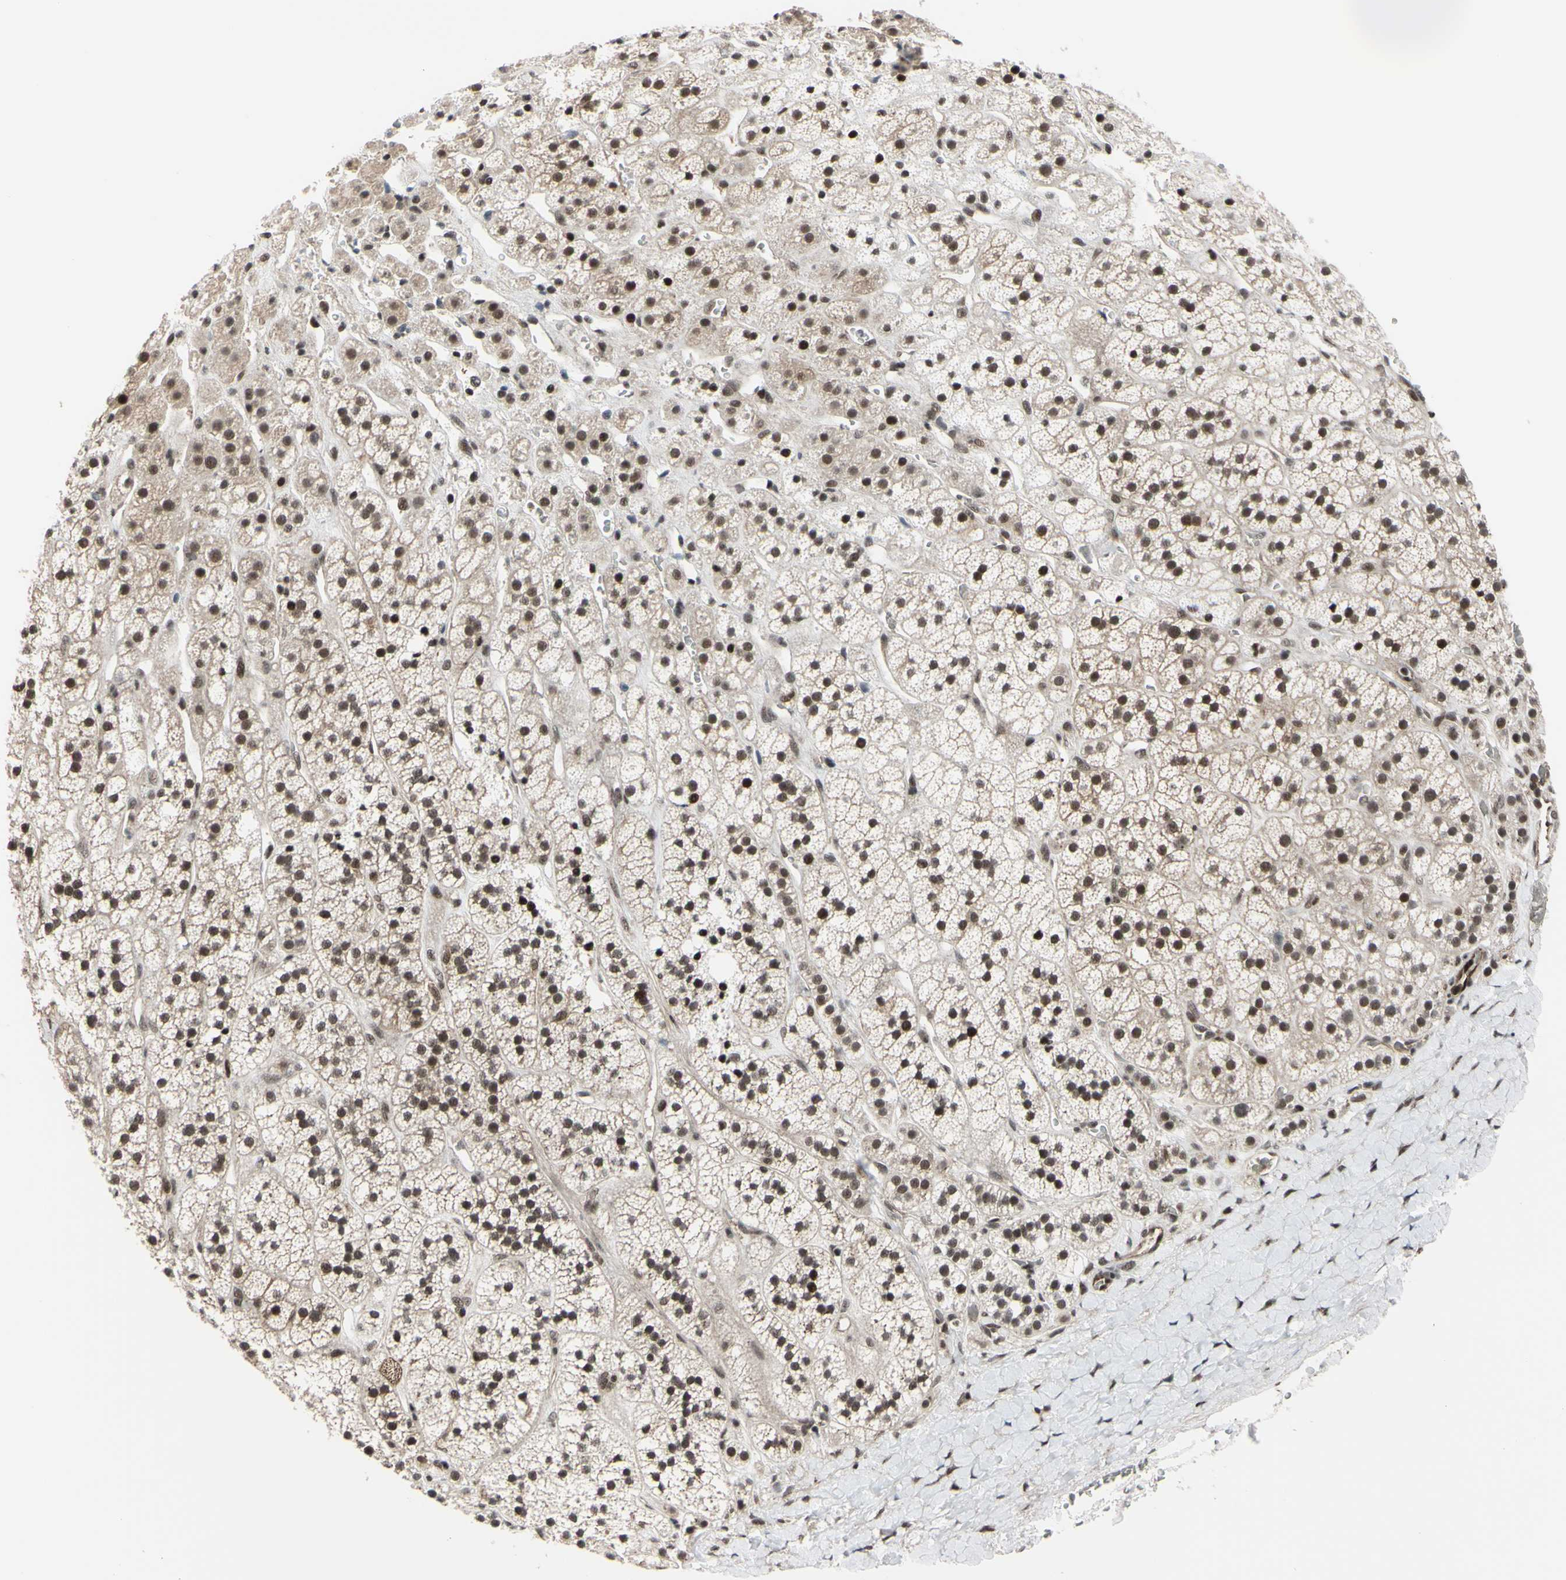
{"staining": {"intensity": "moderate", "quantity": ">75%", "location": "nuclear"}, "tissue": "adrenal gland", "cell_type": "Glandular cells", "image_type": "normal", "snomed": [{"axis": "morphology", "description": "Normal tissue, NOS"}, {"axis": "topography", "description": "Adrenal gland"}], "caption": "Adrenal gland was stained to show a protein in brown. There is medium levels of moderate nuclear positivity in approximately >75% of glandular cells. (DAB (3,3'-diaminobenzidine) = brown stain, brightfield microscopy at high magnification).", "gene": "THAP12", "patient": {"sex": "male", "age": 56}}